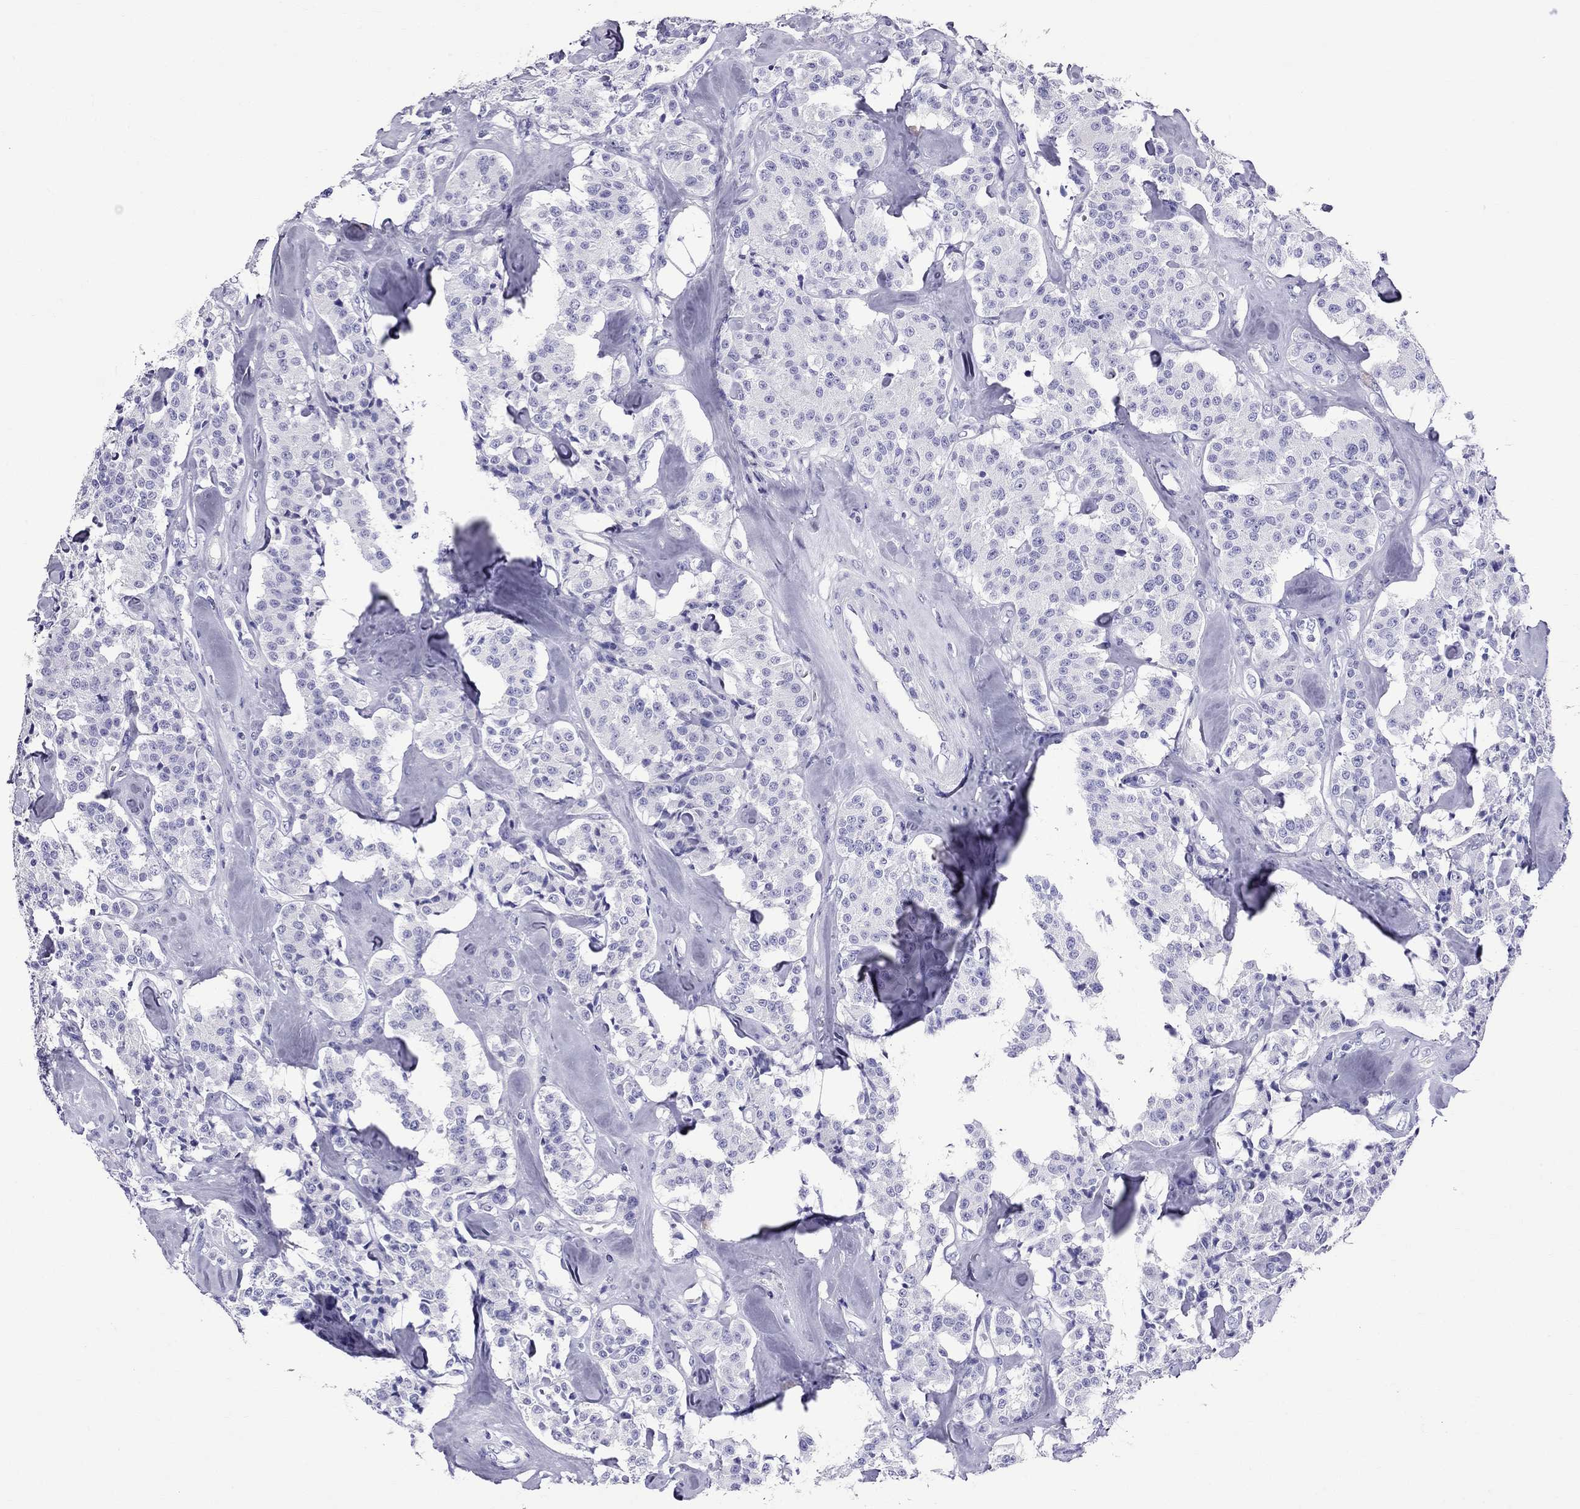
{"staining": {"intensity": "negative", "quantity": "none", "location": "none"}, "tissue": "carcinoid", "cell_type": "Tumor cells", "image_type": "cancer", "snomed": [{"axis": "morphology", "description": "Carcinoid, malignant, NOS"}, {"axis": "topography", "description": "Pancreas"}], "caption": "Immunohistochemistry image of human malignant carcinoid stained for a protein (brown), which displays no expression in tumor cells.", "gene": "SCART1", "patient": {"sex": "male", "age": 41}}